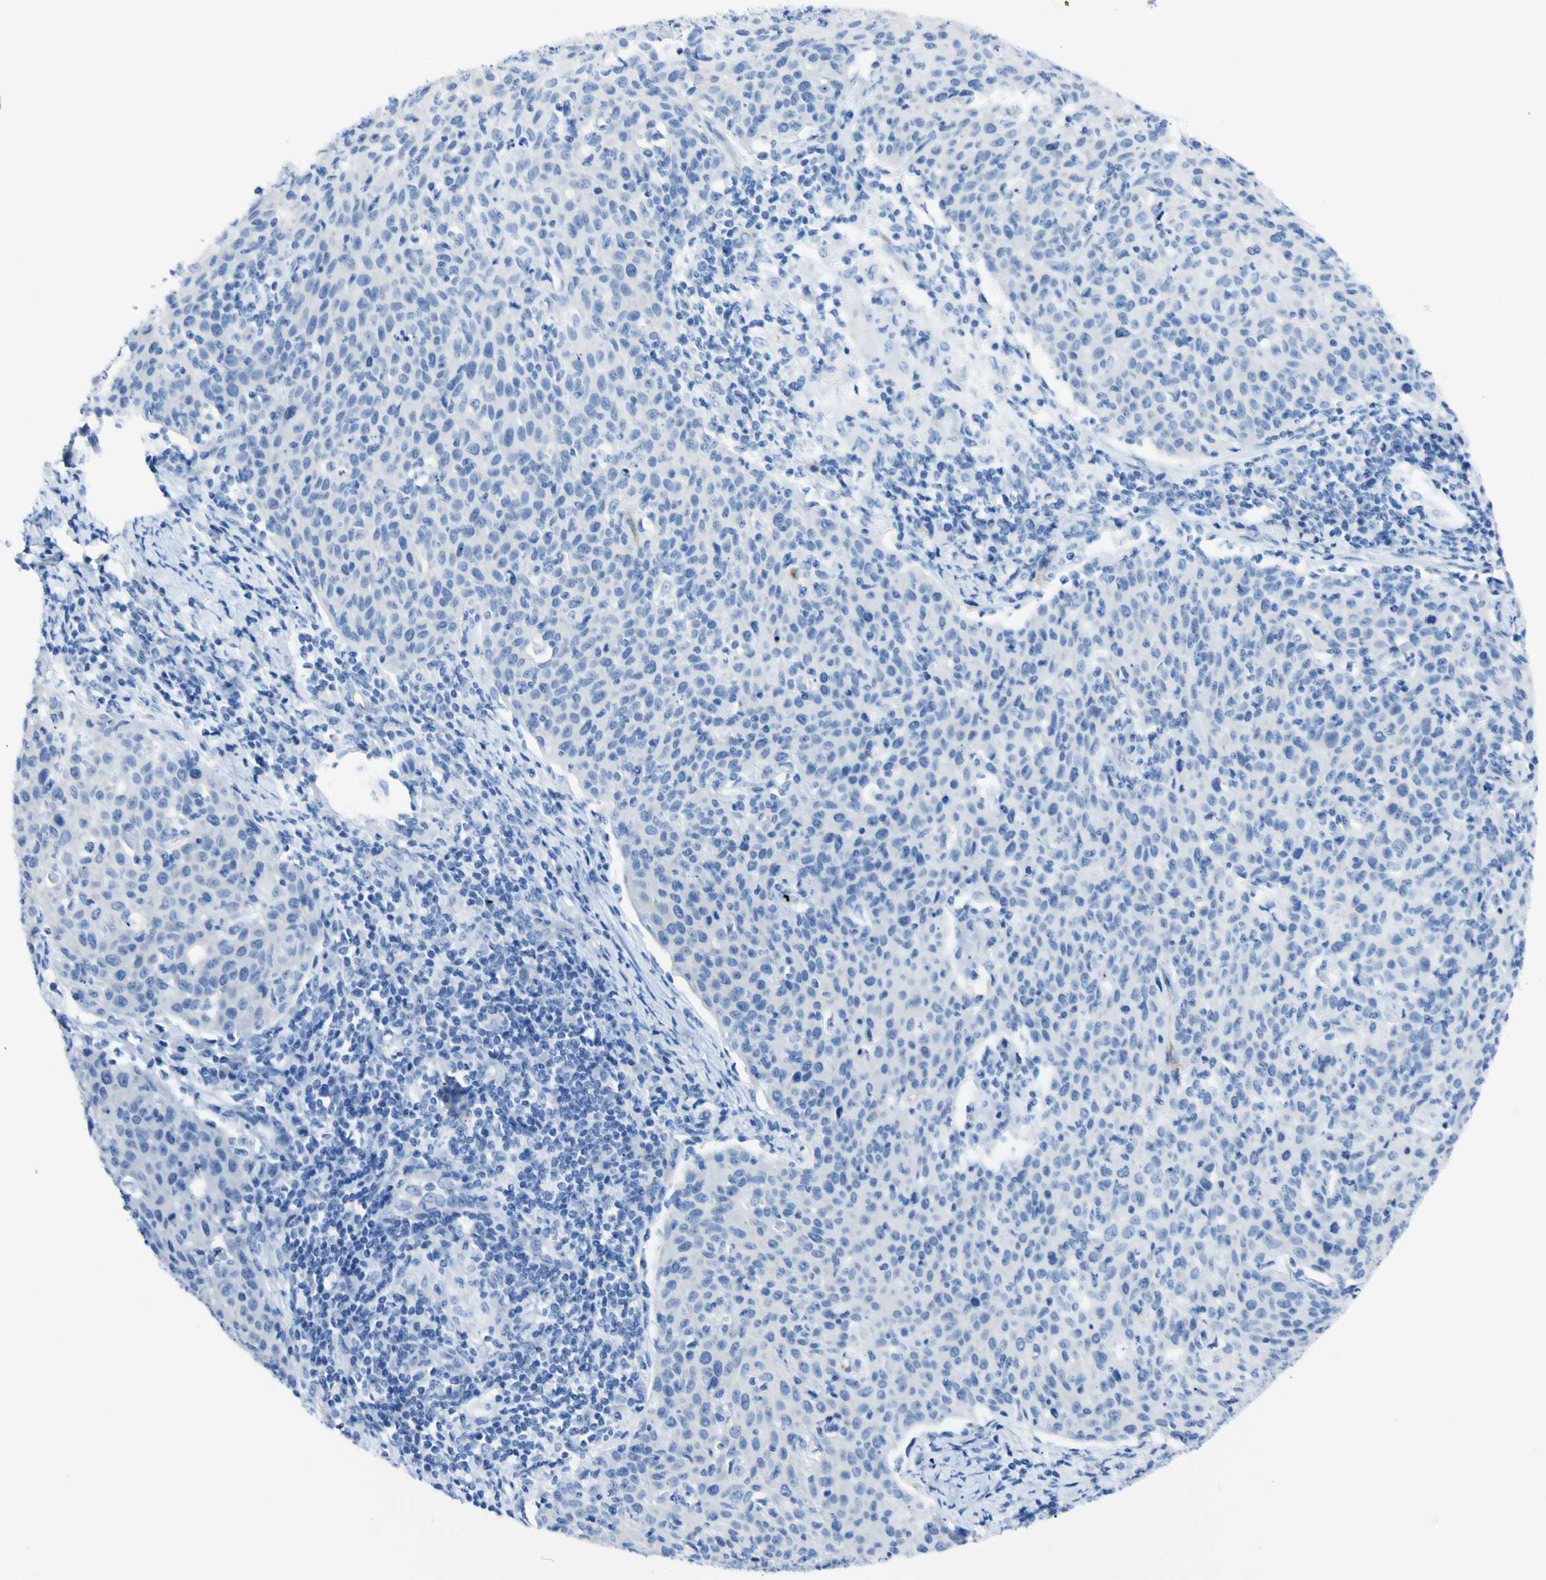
{"staining": {"intensity": "negative", "quantity": "none", "location": "none"}, "tissue": "cervical cancer", "cell_type": "Tumor cells", "image_type": "cancer", "snomed": [{"axis": "morphology", "description": "Squamous cell carcinoma, NOS"}, {"axis": "topography", "description": "Cervix"}], "caption": "High magnification brightfield microscopy of squamous cell carcinoma (cervical) stained with DAB (3,3'-diaminobenzidine) (brown) and counterstained with hematoxylin (blue): tumor cells show no significant positivity. The staining is performed using DAB (3,3'-diaminobenzidine) brown chromogen with nuclei counter-stained in using hematoxylin.", "gene": "FOLH1", "patient": {"sex": "female", "age": 38}}